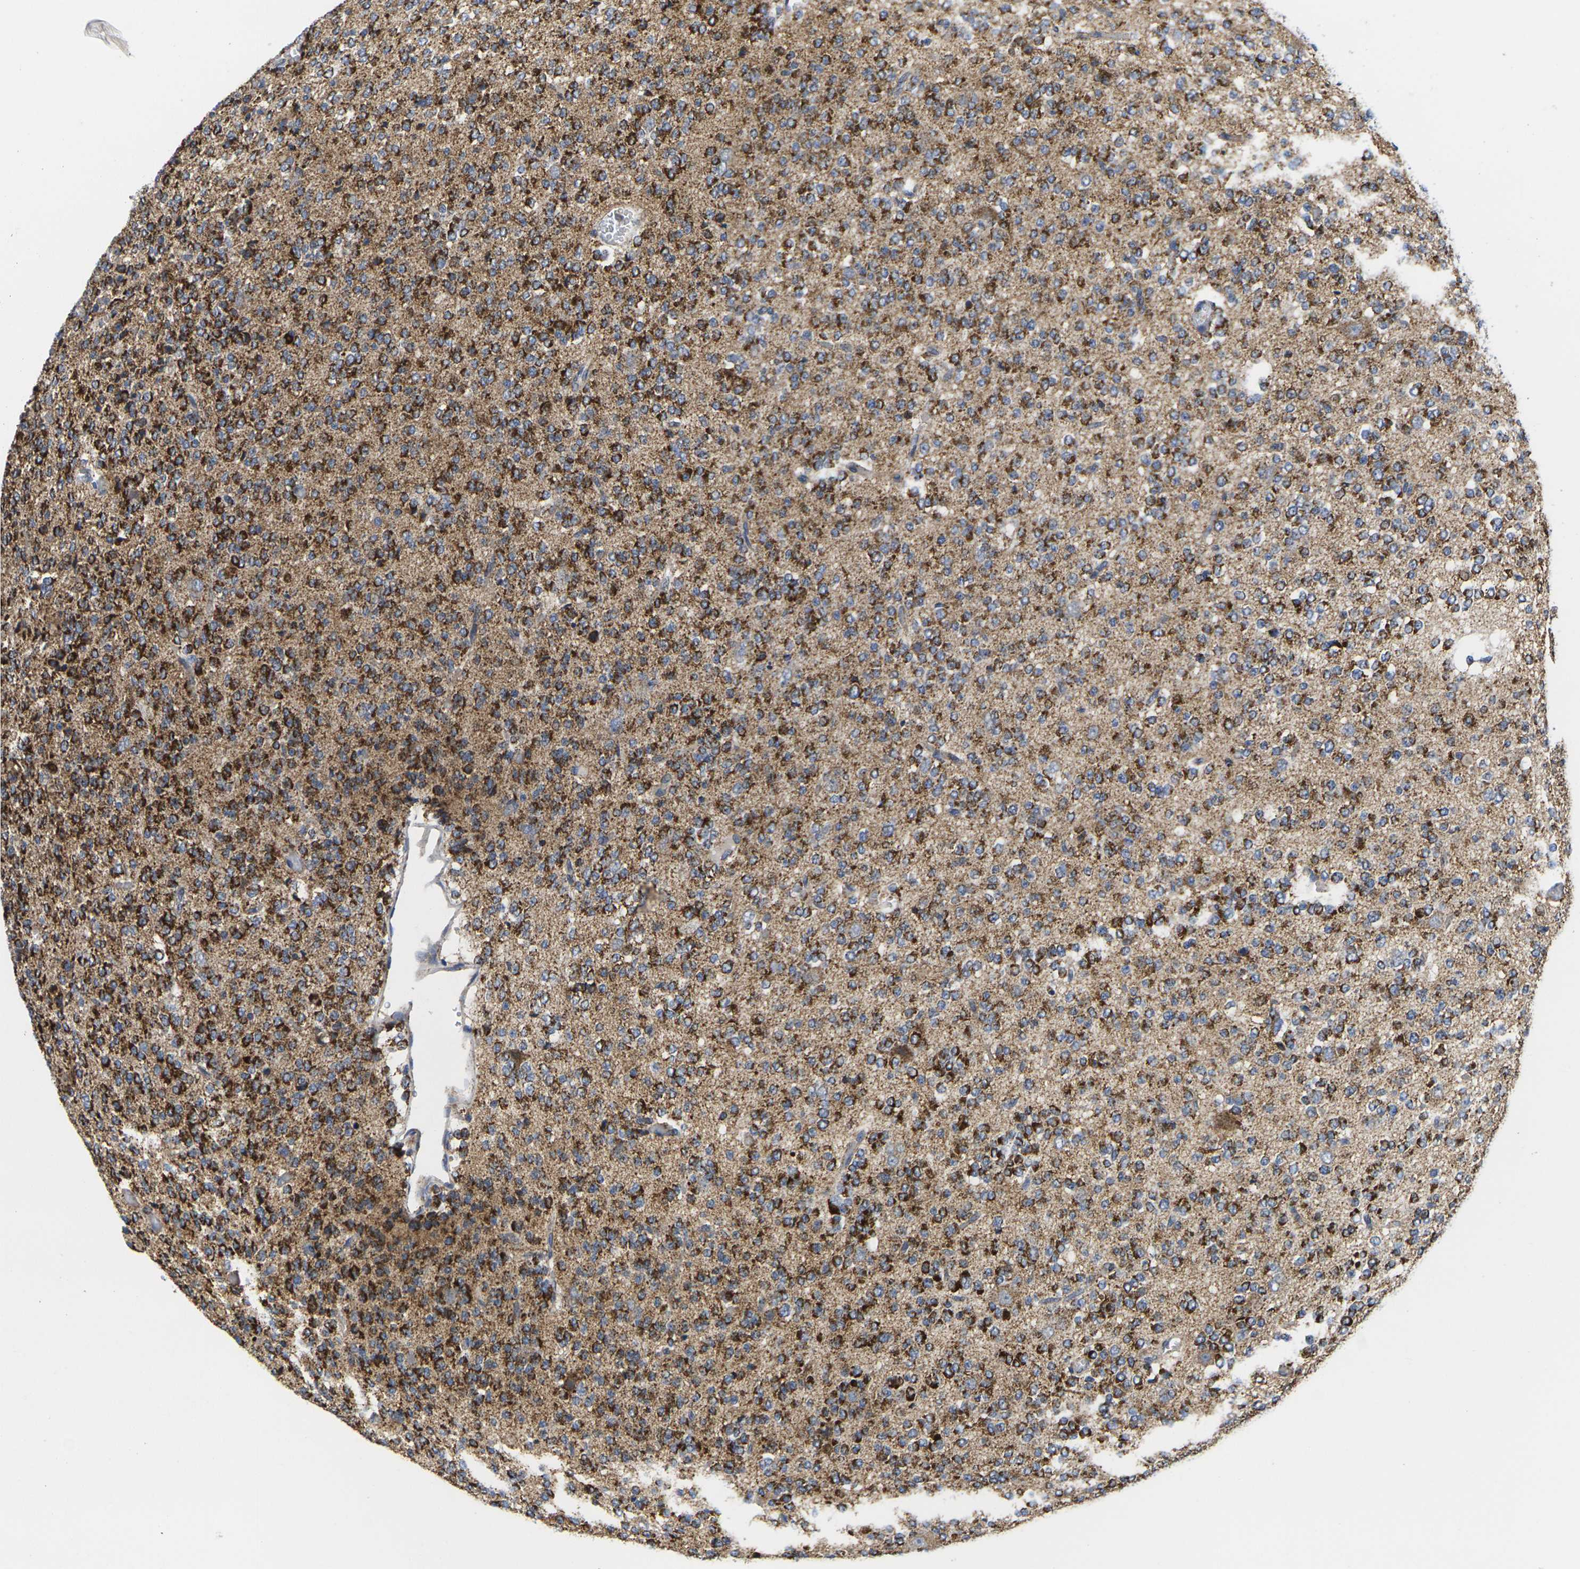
{"staining": {"intensity": "strong", "quantity": ">75%", "location": "cytoplasmic/membranous"}, "tissue": "glioma", "cell_type": "Tumor cells", "image_type": "cancer", "snomed": [{"axis": "morphology", "description": "Glioma, malignant, Low grade"}, {"axis": "topography", "description": "Brain"}], "caption": "Immunohistochemical staining of human glioma shows strong cytoplasmic/membranous protein expression in approximately >75% of tumor cells.", "gene": "P2RY11", "patient": {"sex": "male", "age": 38}}